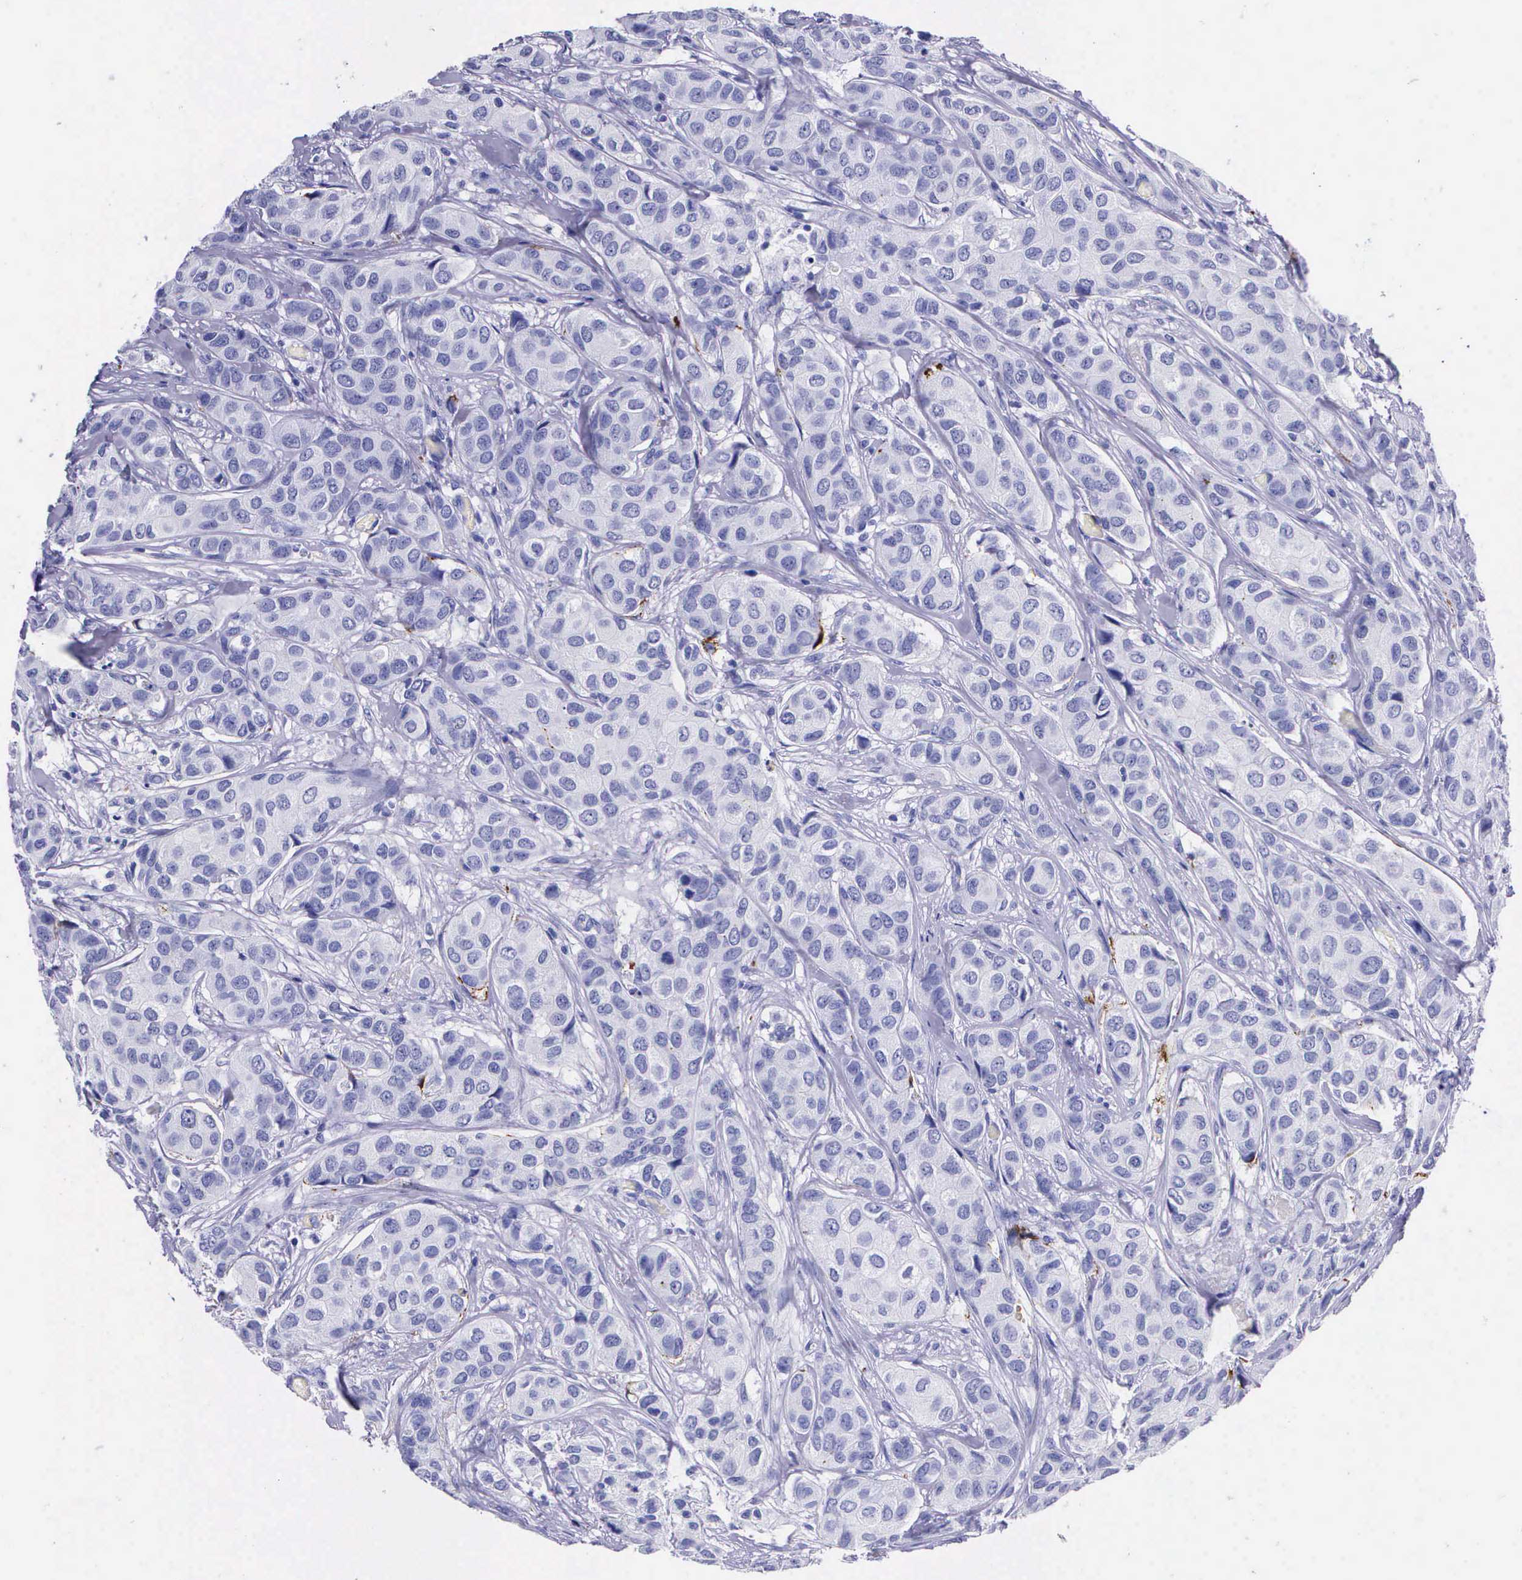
{"staining": {"intensity": "negative", "quantity": "none", "location": "none"}, "tissue": "breast cancer", "cell_type": "Tumor cells", "image_type": "cancer", "snomed": [{"axis": "morphology", "description": "Duct carcinoma"}, {"axis": "topography", "description": "Breast"}], "caption": "Tumor cells show no significant protein positivity in breast cancer (infiltrating ductal carcinoma).", "gene": "PLG", "patient": {"sex": "female", "age": 68}}